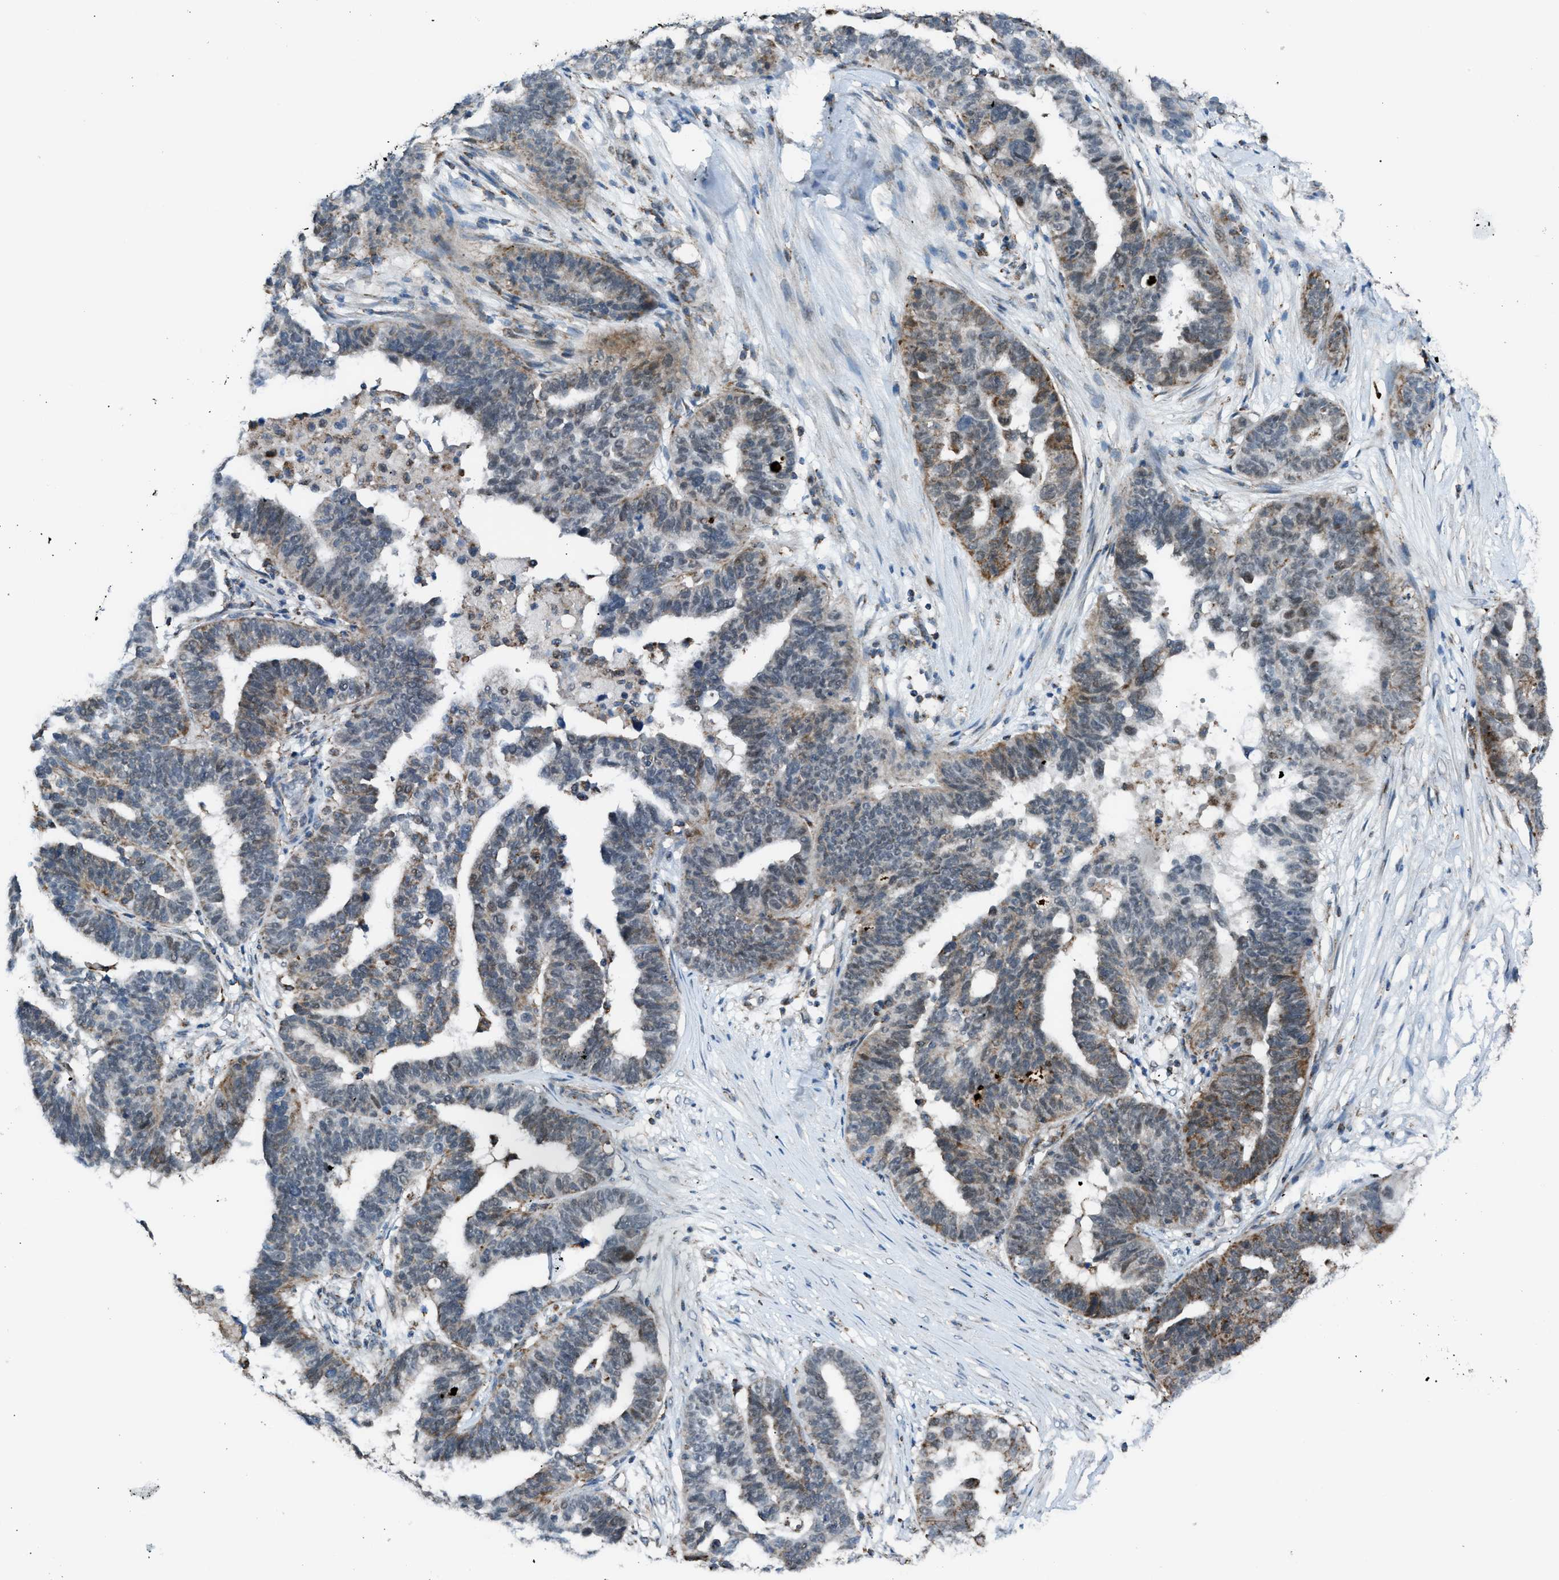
{"staining": {"intensity": "moderate", "quantity": "<25%", "location": "cytoplasmic/membranous,nuclear"}, "tissue": "ovarian cancer", "cell_type": "Tumor cells", "image_type": "cancer", "snomed": [{"axis": "morphology", "description": "Cystadenocarcinoma, serous, NOS"}, {"axis": "topography", "description": "Ovary"}], "caption": "Protein expression analysis of human serous cystadenocarcinoma (ovarian) reveals moderate cytoplasmic/membranous and nuclear positivity in about <25% of tumor cells.", "gene": "SRM", "patient": {"sex": "female", "age": 59}}